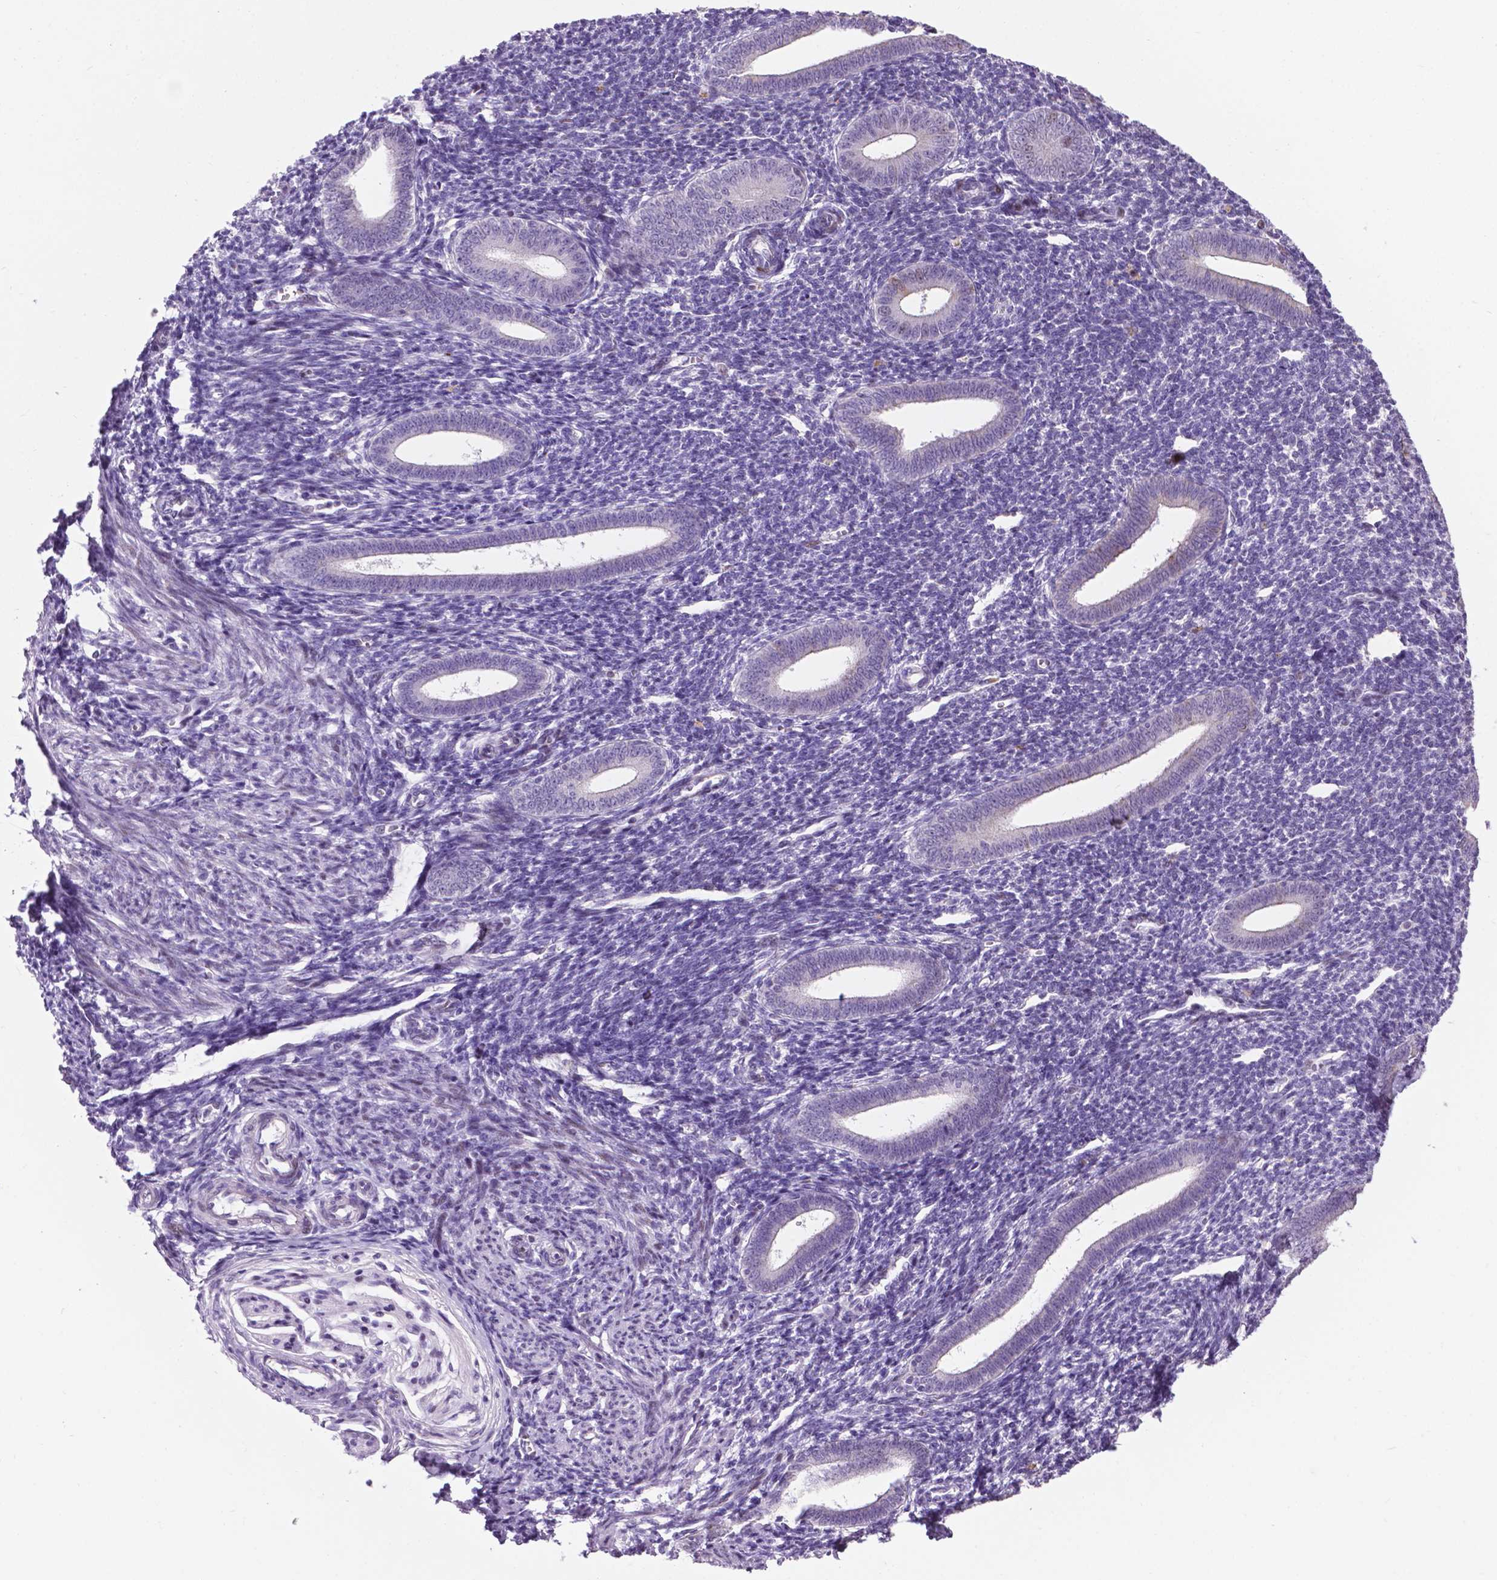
{"staining": {"intensity": "negative", "quantity": "none", "location": "none"}, "tissue": "endometrium", "cell_type": "Cells in endometrial stroma", "image_type": "normal", "snomed": [{"axis": "morphology", "description": "Normal tissue, NOS"}, {"axis": "topography", "description": "Endometrium"}], "caption": "Image shows no protein expression in cells in endometrial stroma of unremarkable endometrium.", "gene": "SMAD2", "patient": {"sex": "female", "age": 25}}